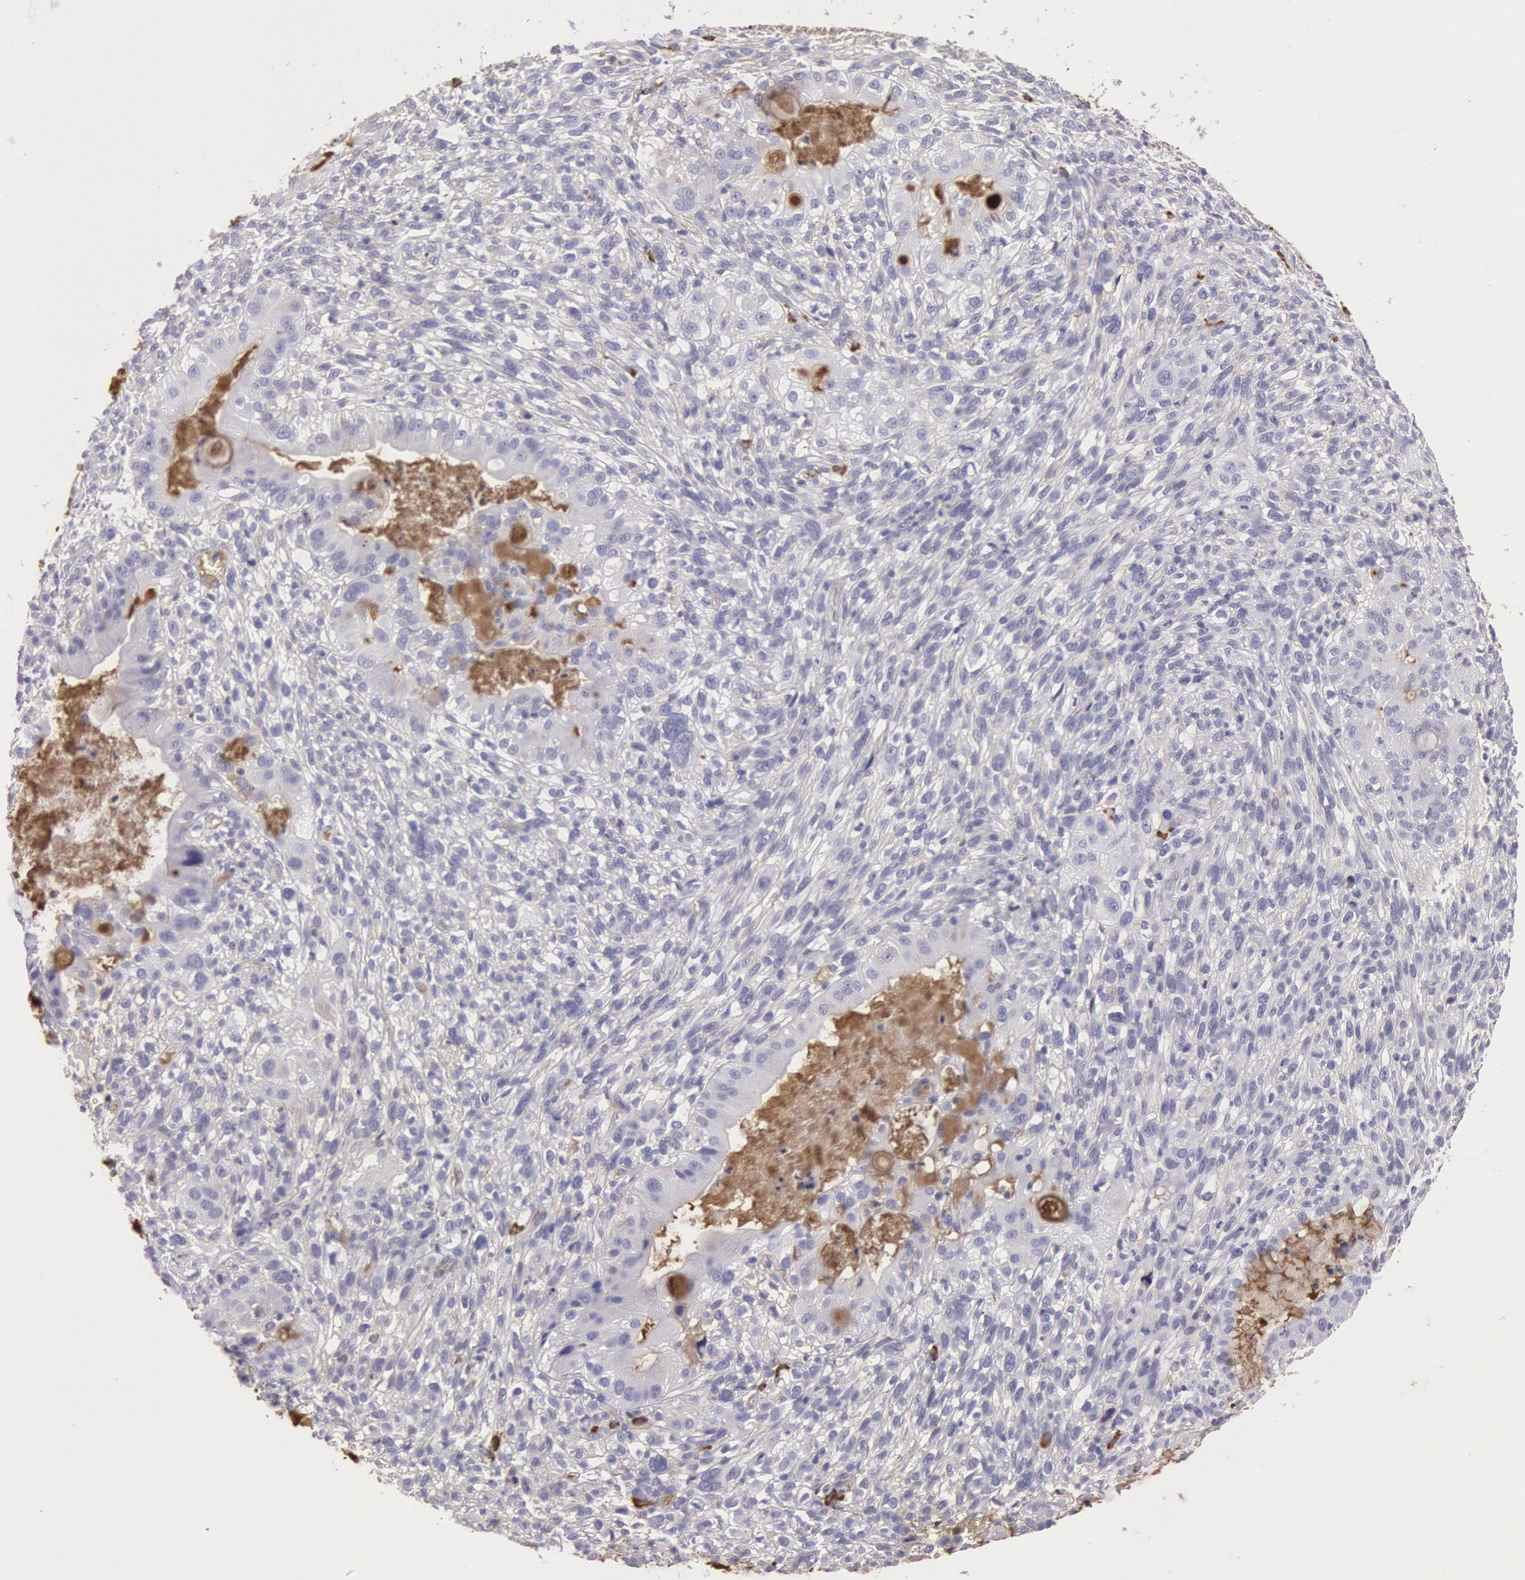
{"staining": {"intensity": "moderate", "quantity": "25%-75%", "location": "cytoplasmic/membranous"}, "tissue": "cervical cancer", "cell_type": "Tumor cells", "image_type": "cancer", "snomed": [{"axis": "morphology", "description": "Adenocarcinoma, NOS"}, {"axis": "topography", "description": "Cervix"}], "caption": "Human cervical adenocarcinoma stained with a protein marker reveals moderate staining in tumor cells.", "gene": "IGHG1", "patient": {"sex": "female", "age": 41}}